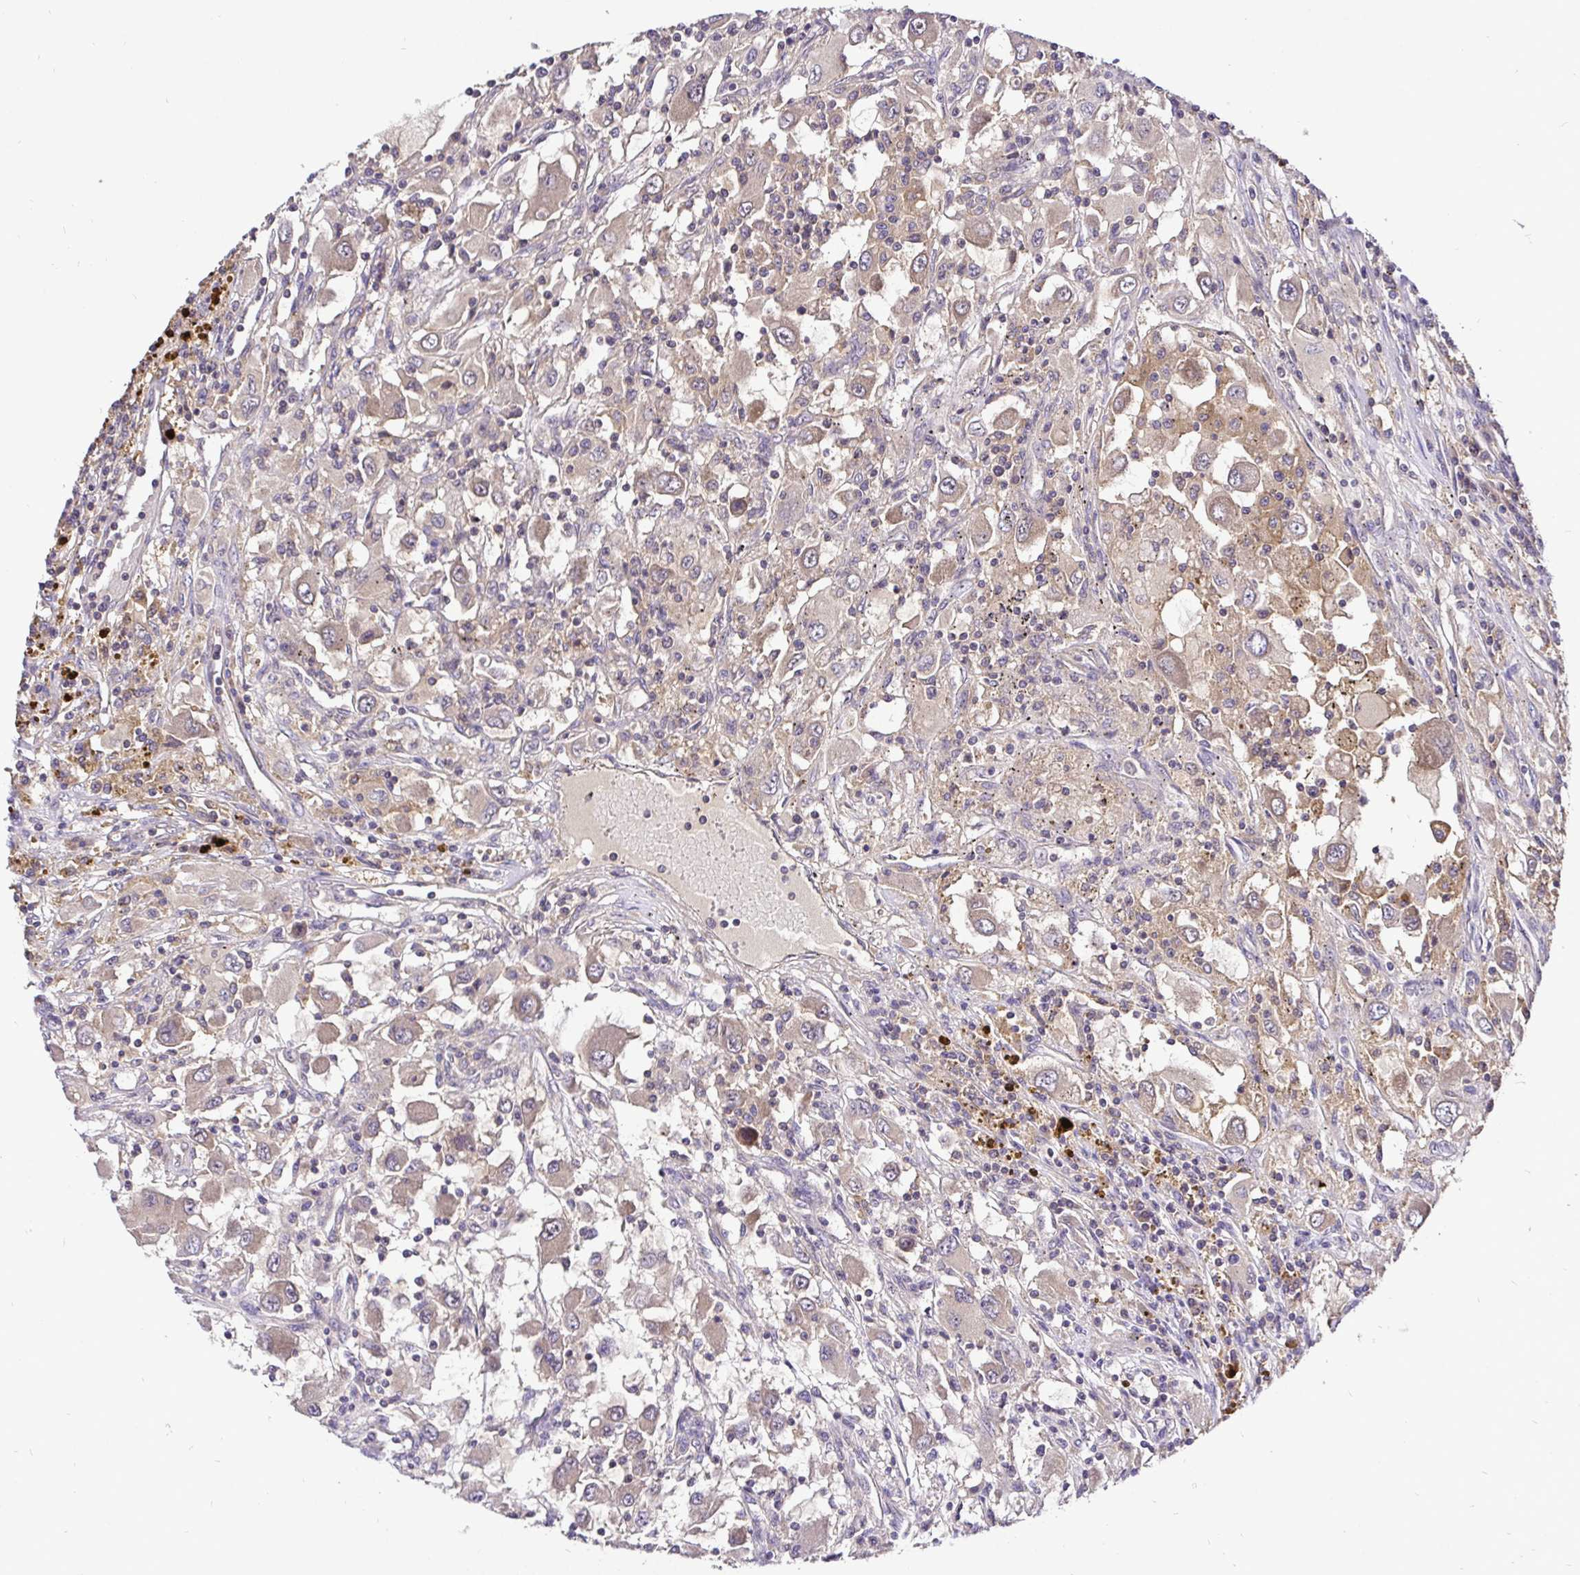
{"staining": {"intensity": "moderate", "quantity": "25%-75%", "location": "cytoplasmic/membranous"}, "tissue": "renal cancer", "cell_type": "Tumor cells", "image_type": "cancer", "snomed": [{"axis": "morphology", "description": "Adenocarcinoma, NOS"}, {"axis": "topography", "description": "Kidney"}], "caption": "Tumor cells display medium levels of moderate cytoplasmic/membranous positivity in approximately 25%-75% of cells in renal cancer (adenocarcinoma).", "gene": "UBE2M", "patient": {"sex": "female", "age": 67}}